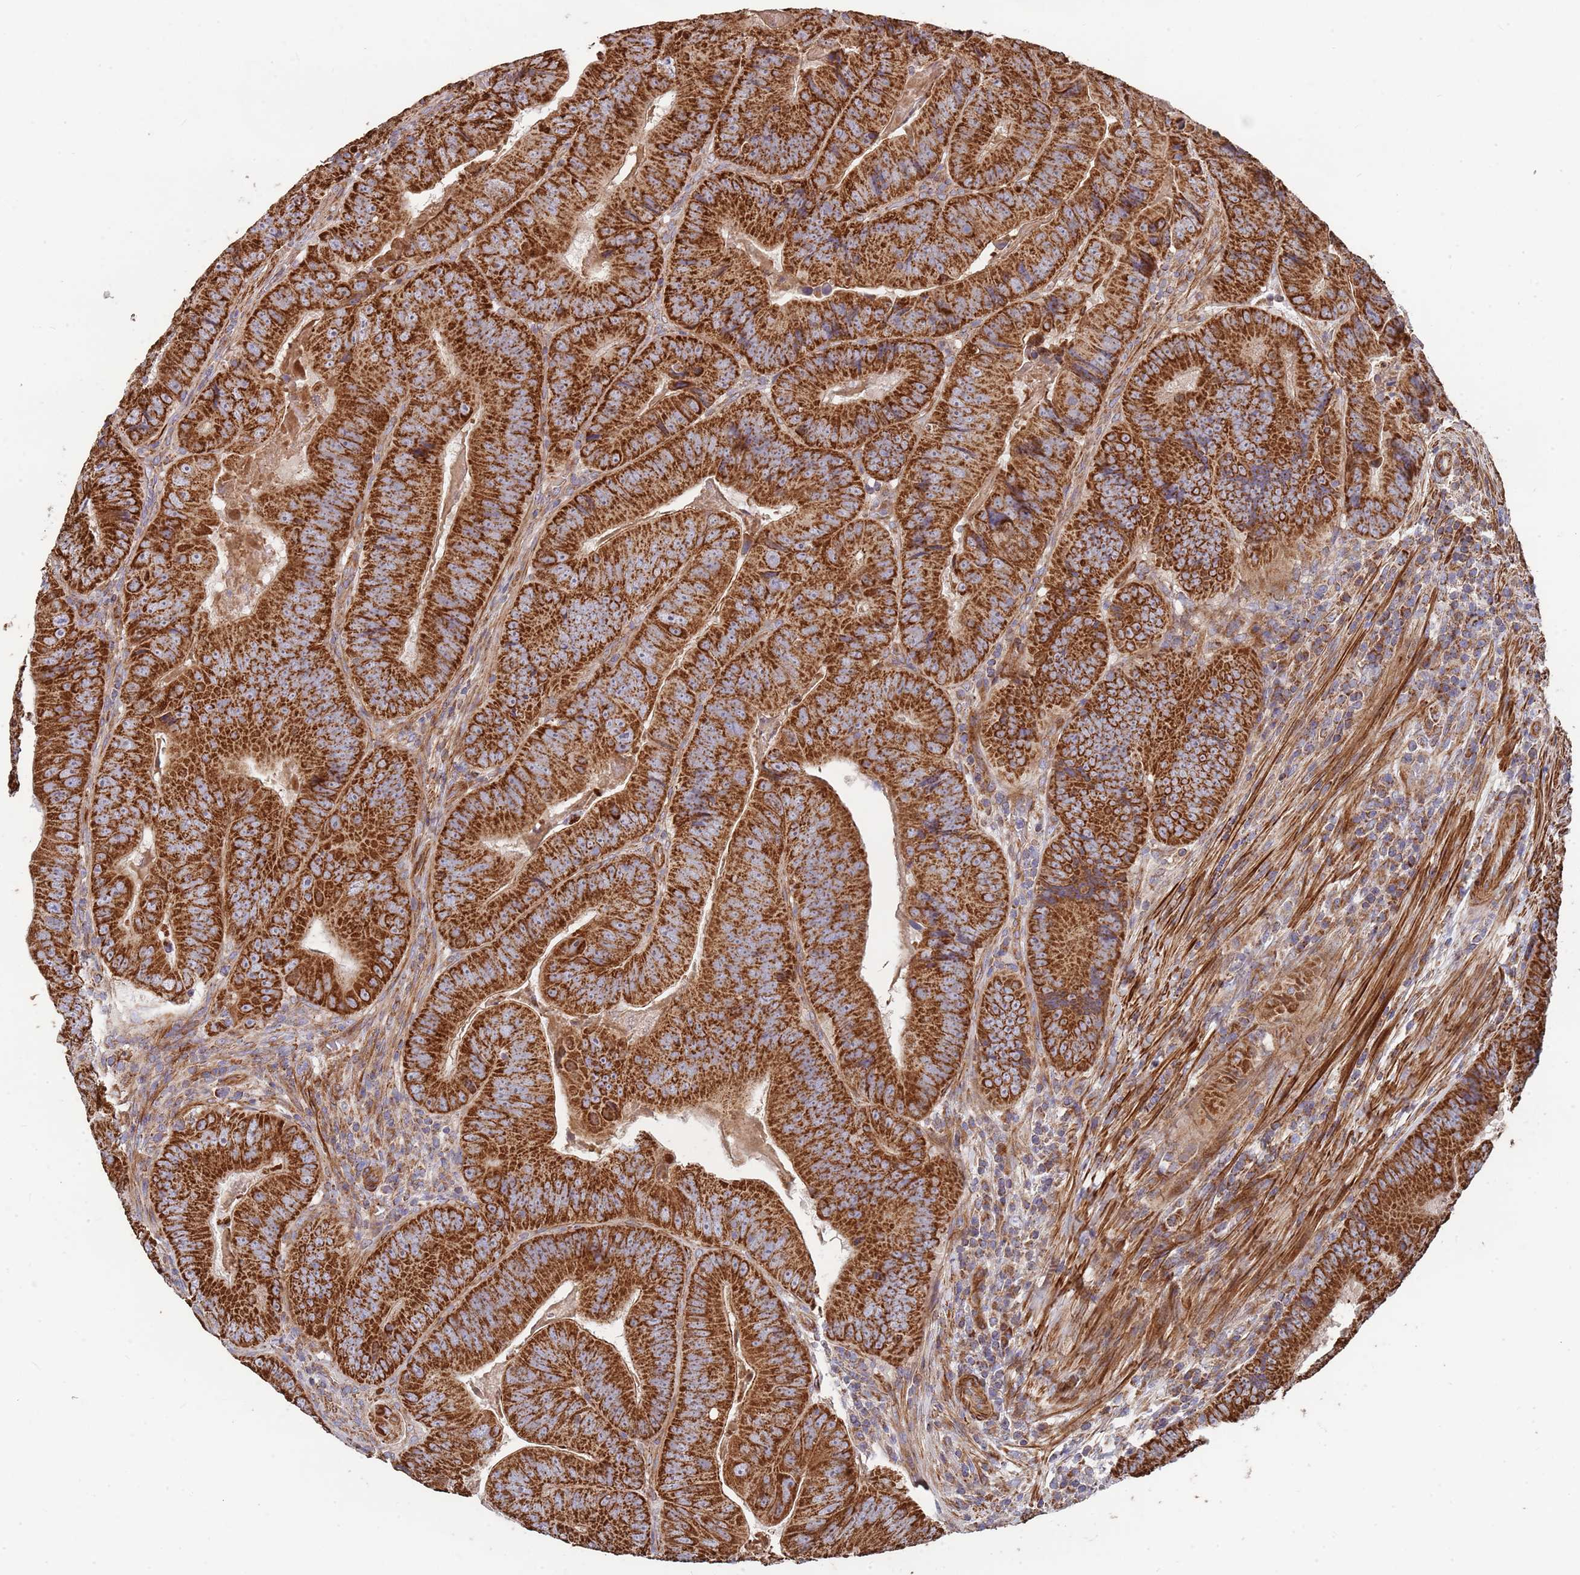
{"staining": {"intensity": "strong", "quantity": ">75%", "location": "cytoplasmic/membranous"}, "tissue": "colorectal cancer", "cell_type": "Tumor cells", "image_type": "cancer", "snomed": [{"axis": "morphology", "description": "Adenocarcinoma, NOS"}, {"axis": "topography", "description": "Colon"}], "caption": "Immunohistochemical staining of human colorectal adenocarcinoma shows high levels of strong cytoplasmic/membranous positivity in about >75% of tumor cells.", "gene": "WDFY3", "patient": {"sex": "female", "age": 86}}